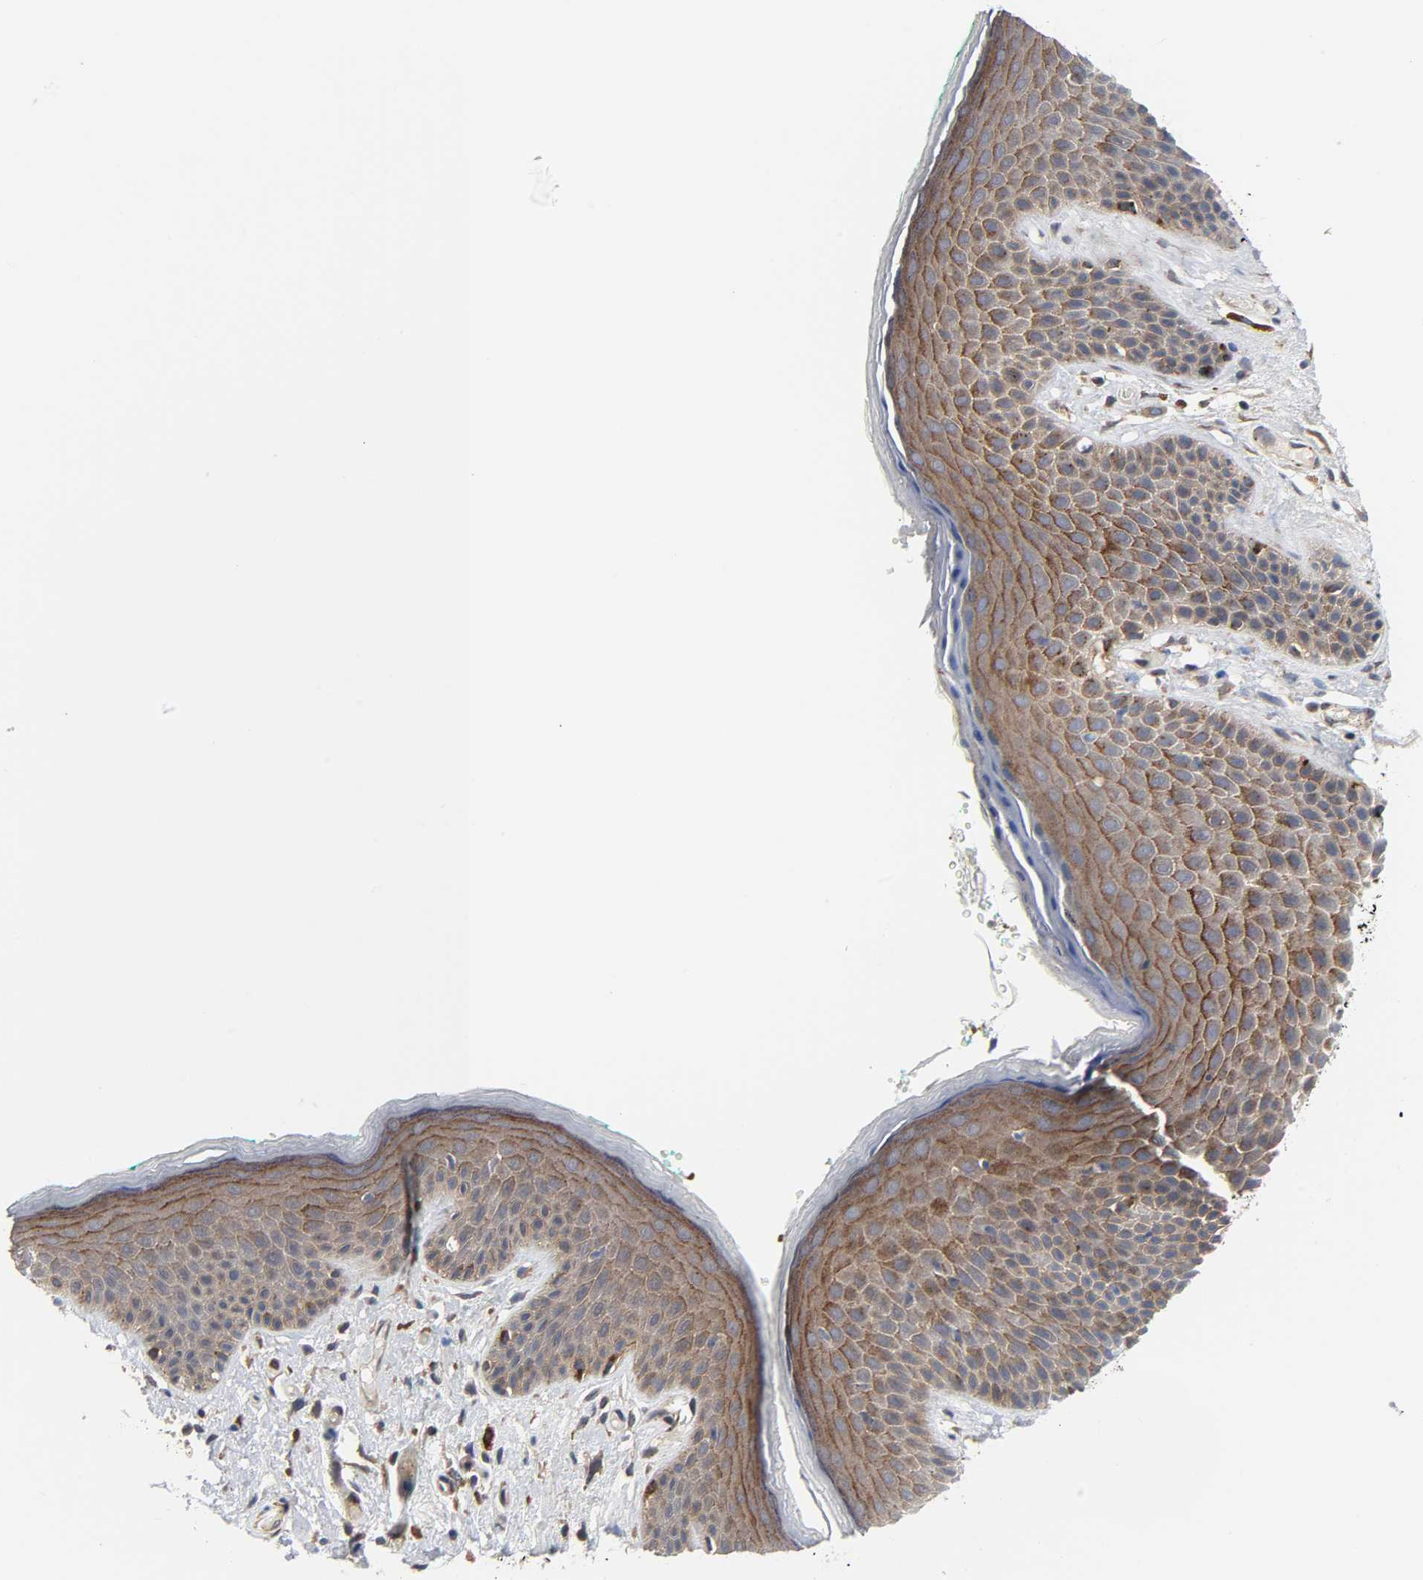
{"staining": {"intensity": "strong", "quantity": ">75%", "location": "cytoplasmic/membranous"}, "tissue": "skin", "cell_type": "Epidermal cells", "image_type": "normal", "snomed": [{"axis": "morphology", "description": "Normal tissue, NOS"}, {"axis": "topography", "description": "Anal"}], "caption": "Immunohistochemical staining of unremarkable skin exhibits strong cytoplasmic/membranous protein expression in about >75% of epidermal cells.", "gene": "ARHGAP1", "patient": {"sex": "male", "age": 74}}